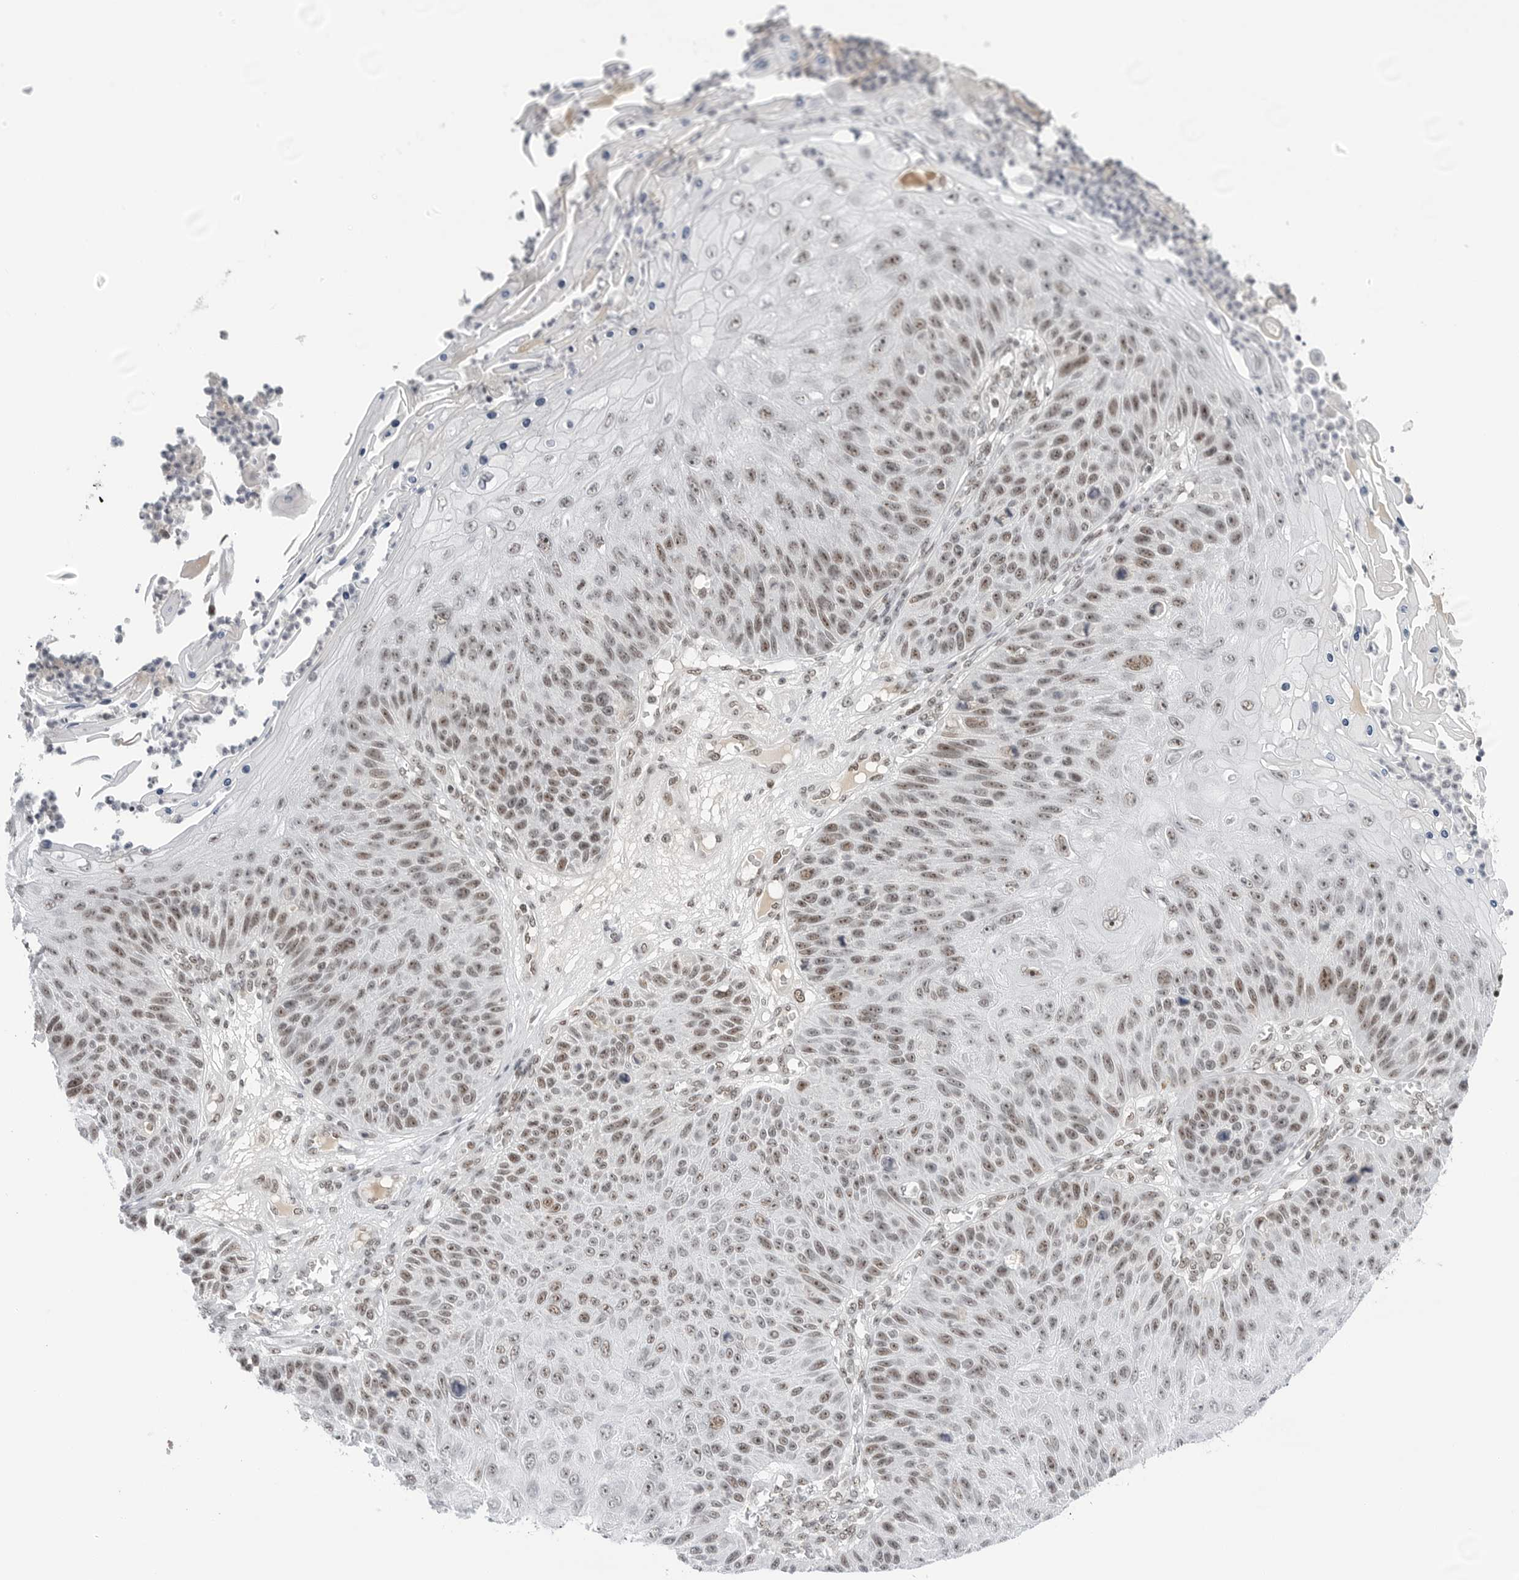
{"staining": {"intensity": "moderate", "quantity": ">75%", "location": "nuclear"}, "tissue": "skin cancer", "cell_type": "Tumor cells", "image_type": "cancer", "snomed": [{"axis": "morphology", "description": "Squamous cell carcinoma, NOS"}, {"axis": "topography", "description": "Skin"}], "caption": "Skin cancer tissue reveals moderate nuclear expression in approximately >75% of tumor cells", "gene": "WRAP53", "patient": {"sex": "female", "age": 88}}